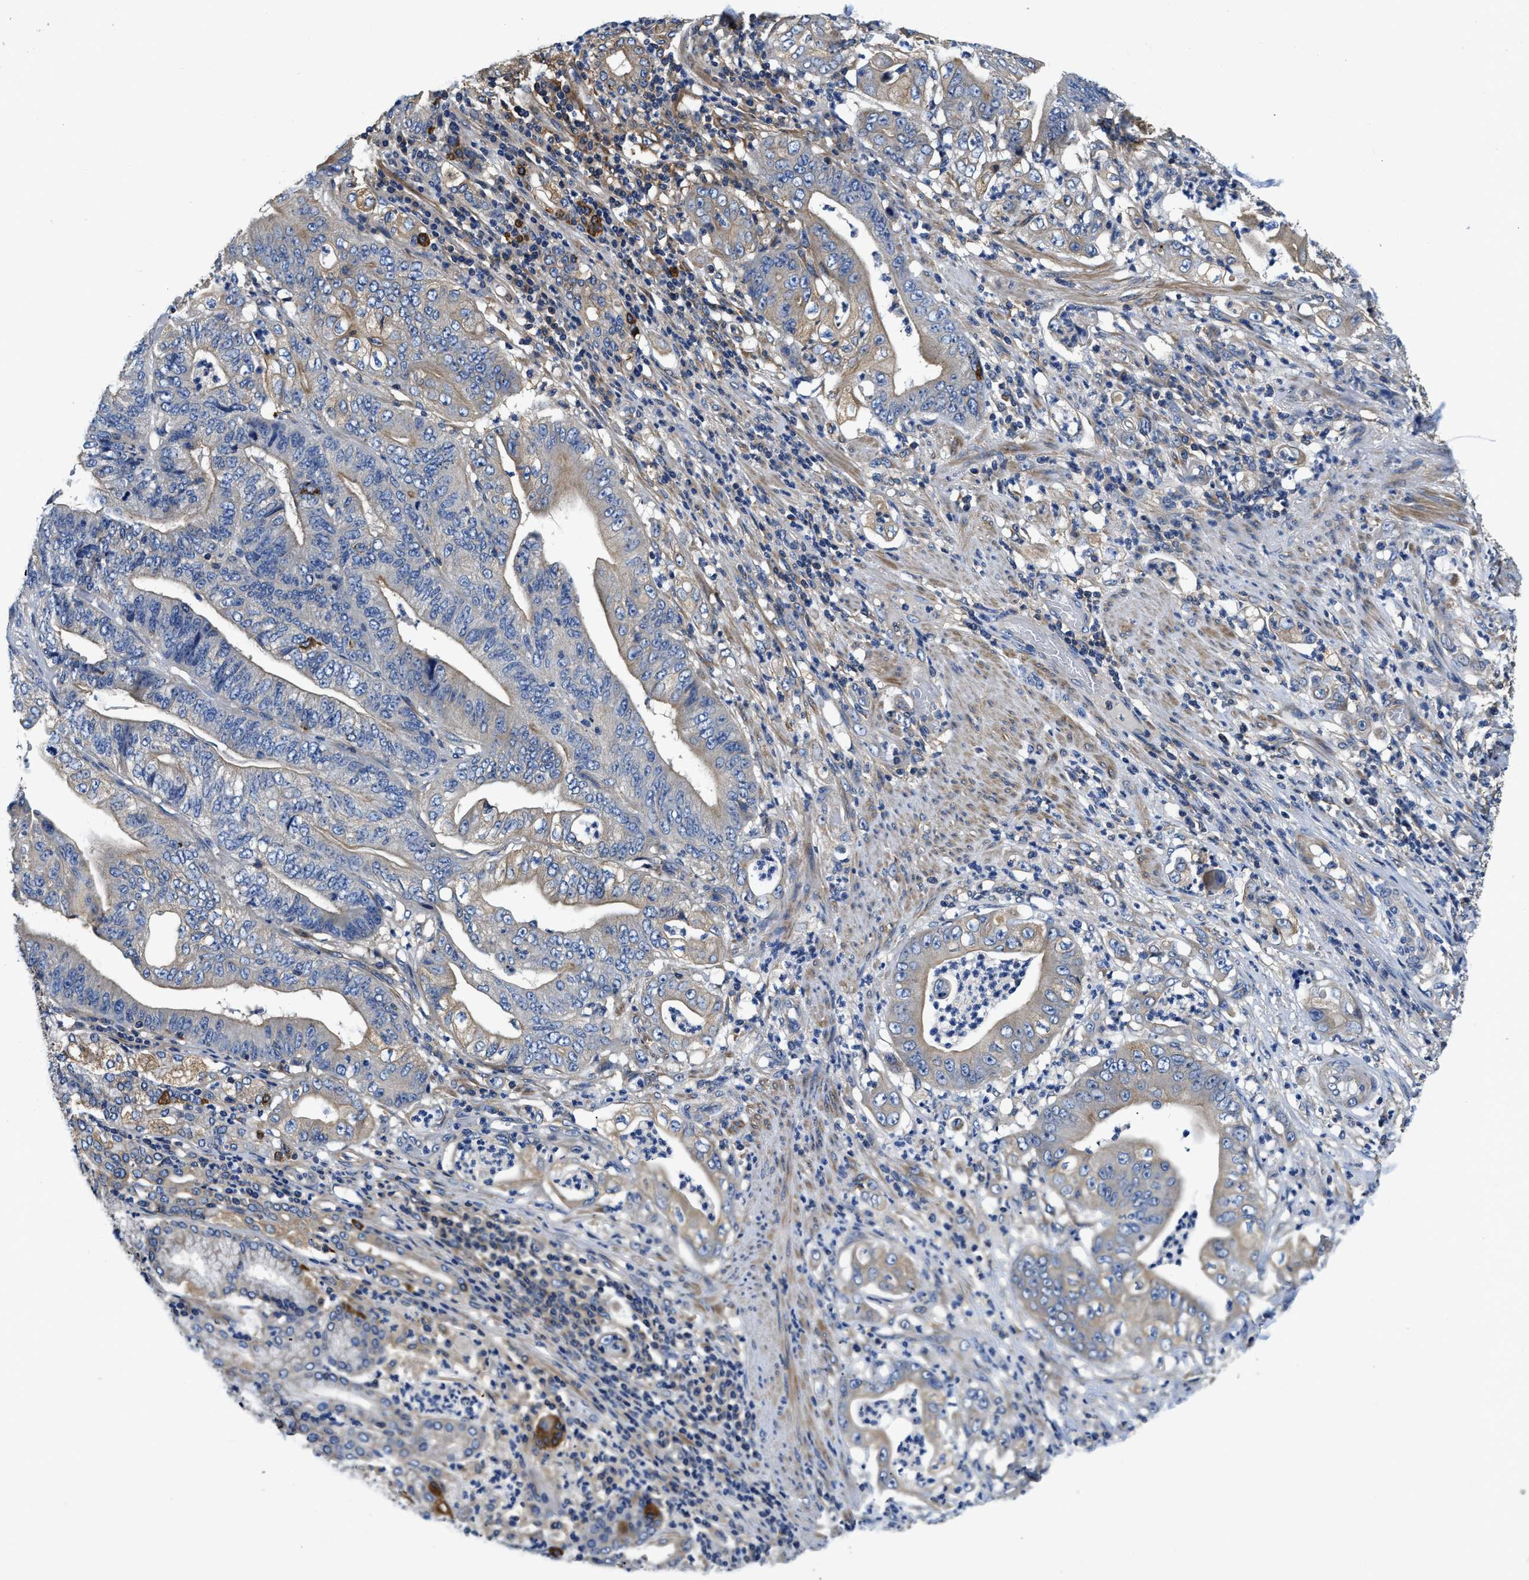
{"staining": {"intensity": "weak", "quantity": "<25%", "location": "cytoplasmic/membranous"}, "tissue": "stomach cancer", "cell_type": "Tumor cells", "image_type": "cancer", "snomed": [{"axis": "morphology", "description": "Adenocarcinoma, NOS"}, {"axis": "topography", "description": "Stomach"}], "caption": "A high-resolution image shows immunohistochemistry staining of stomach adenocarcinoma, which displays no significant staining in tumor cells.", "gene": "STAT2", "patient": {"sex": "female", "age": 73}}